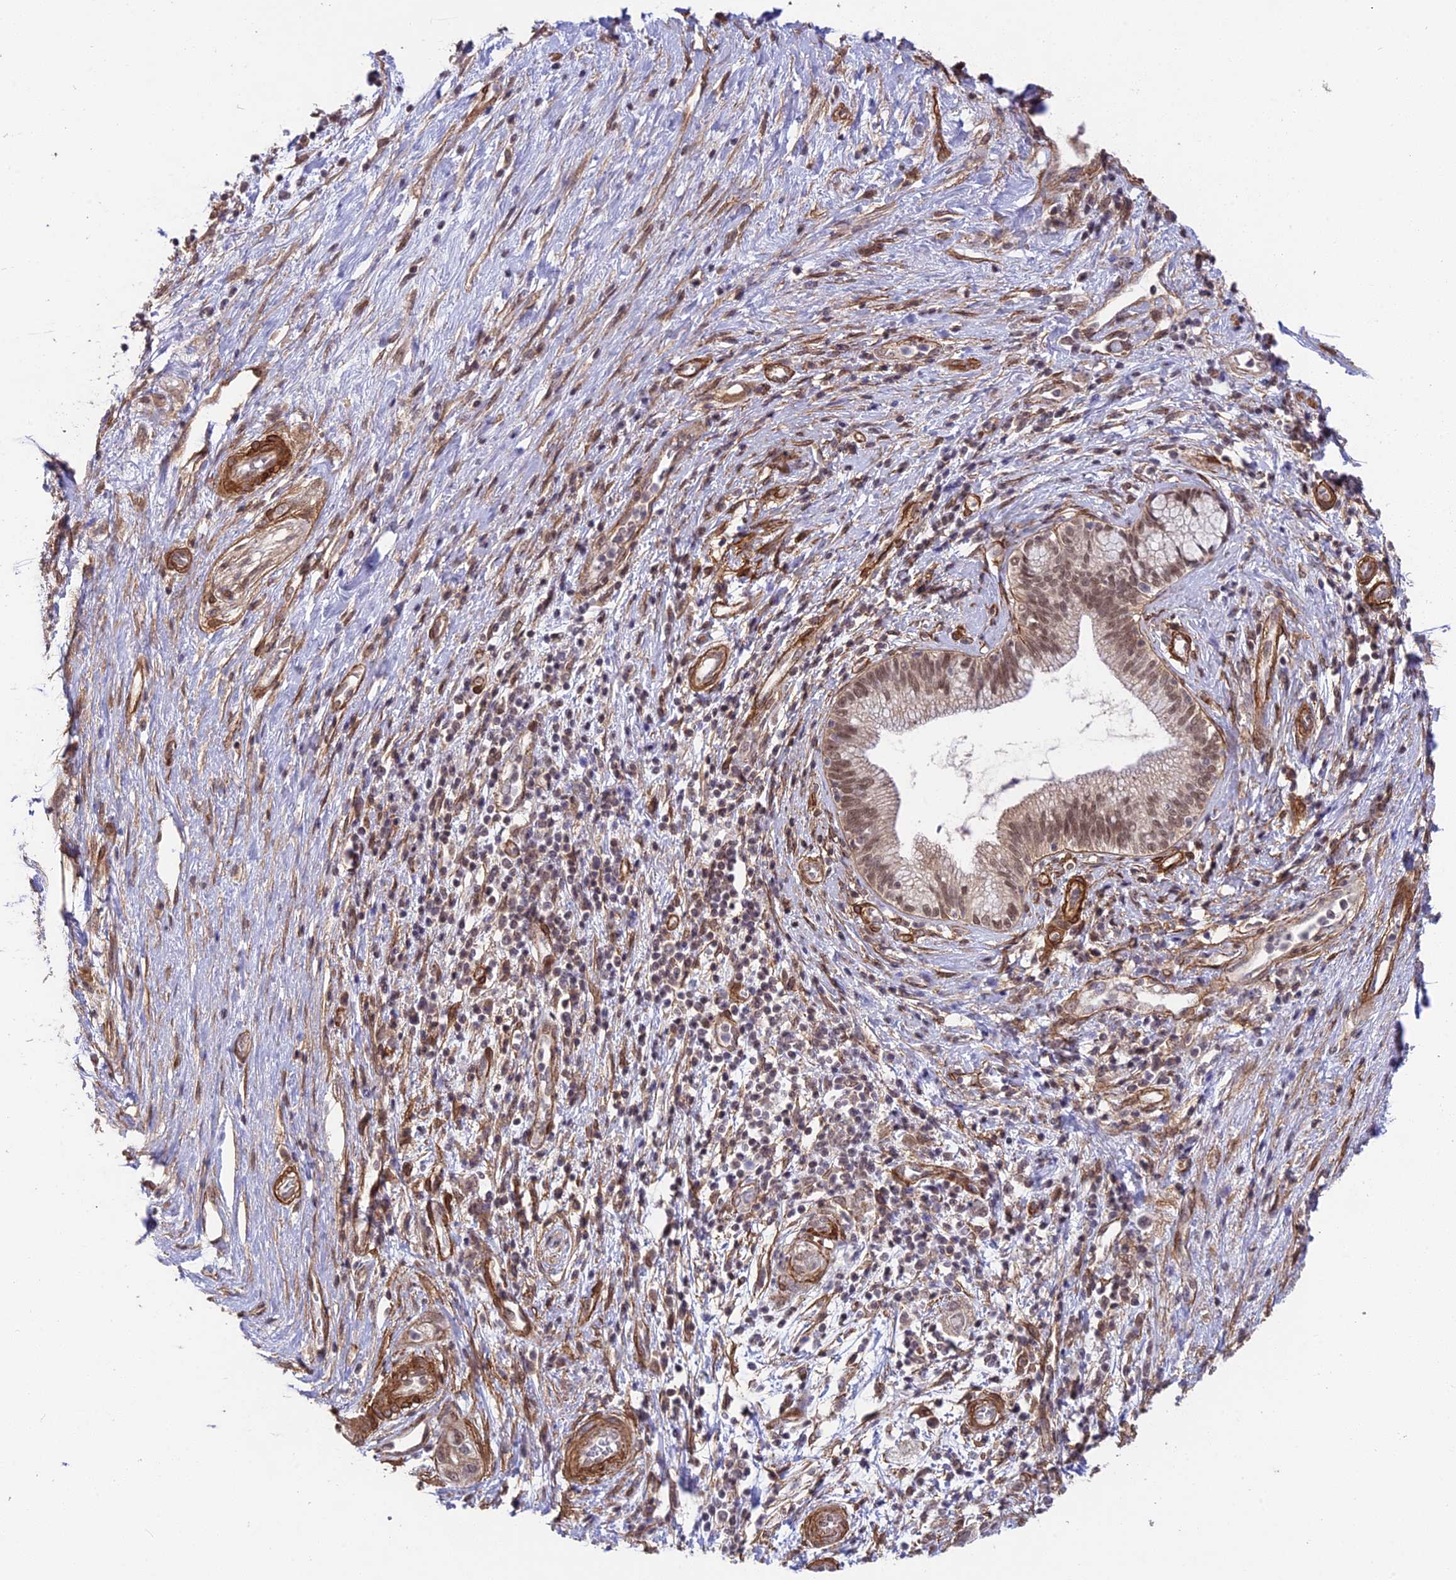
{"staining": {"intensity": "moderate", "quantity": "25%-75%", "location": "nuclear"}, "tissue": "pancreatic cancer", "cell_type": "Tumor cells", "image_type": "cancer", "snomed": [{"axis": "morphology", "description": "Adenocarcinoma, NOS"}, {"axis": "topography", "description": "Pancreas"}], "caption": "Moderate nuclear staining is seen in about 25%-75% of tumor cells in pancreatic cancer.", "gene": "TNS1", "patient": {"sex": "female", "age": 73}}